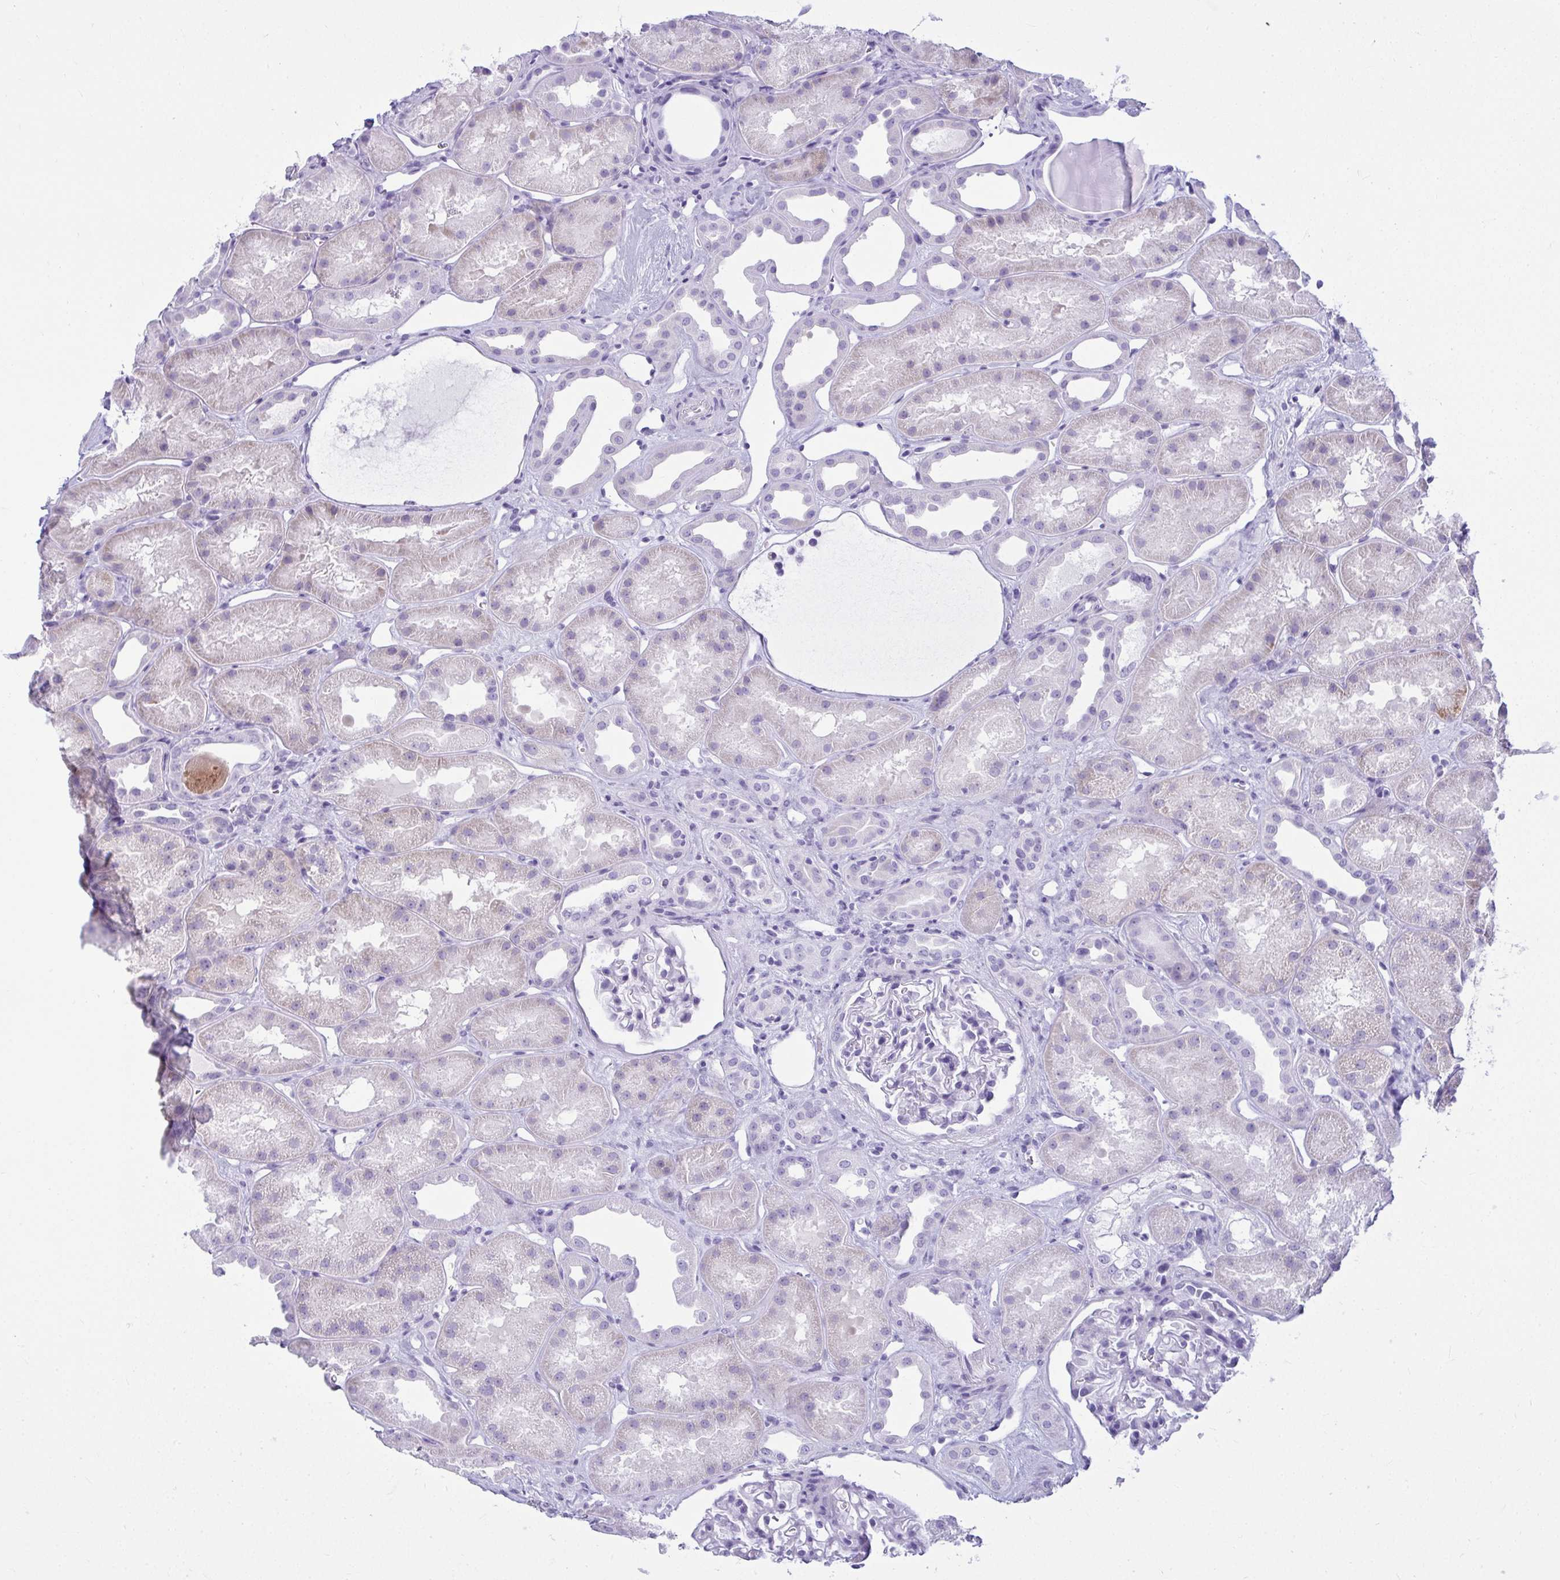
{"staining": {"intensity": "negative", "quantity": "none", "location": "none"}, "tissue": "kidney", "cell_type": "Cells in glomeruli", "image_type": "normal", "snomed": [{"axis": "morphology", "description": "Normal tissue, NOS"}, {"axis": "topography", "description": "Kidney"}], "caption": "Protein analysis of normal kidney shows no significant staining in cells in glomeruli. (DAB (3,3'-diaminobenzidine) IHC, high magnification).", "gene": "CLGN", "patient": {"sex": "male", "age": 61}}